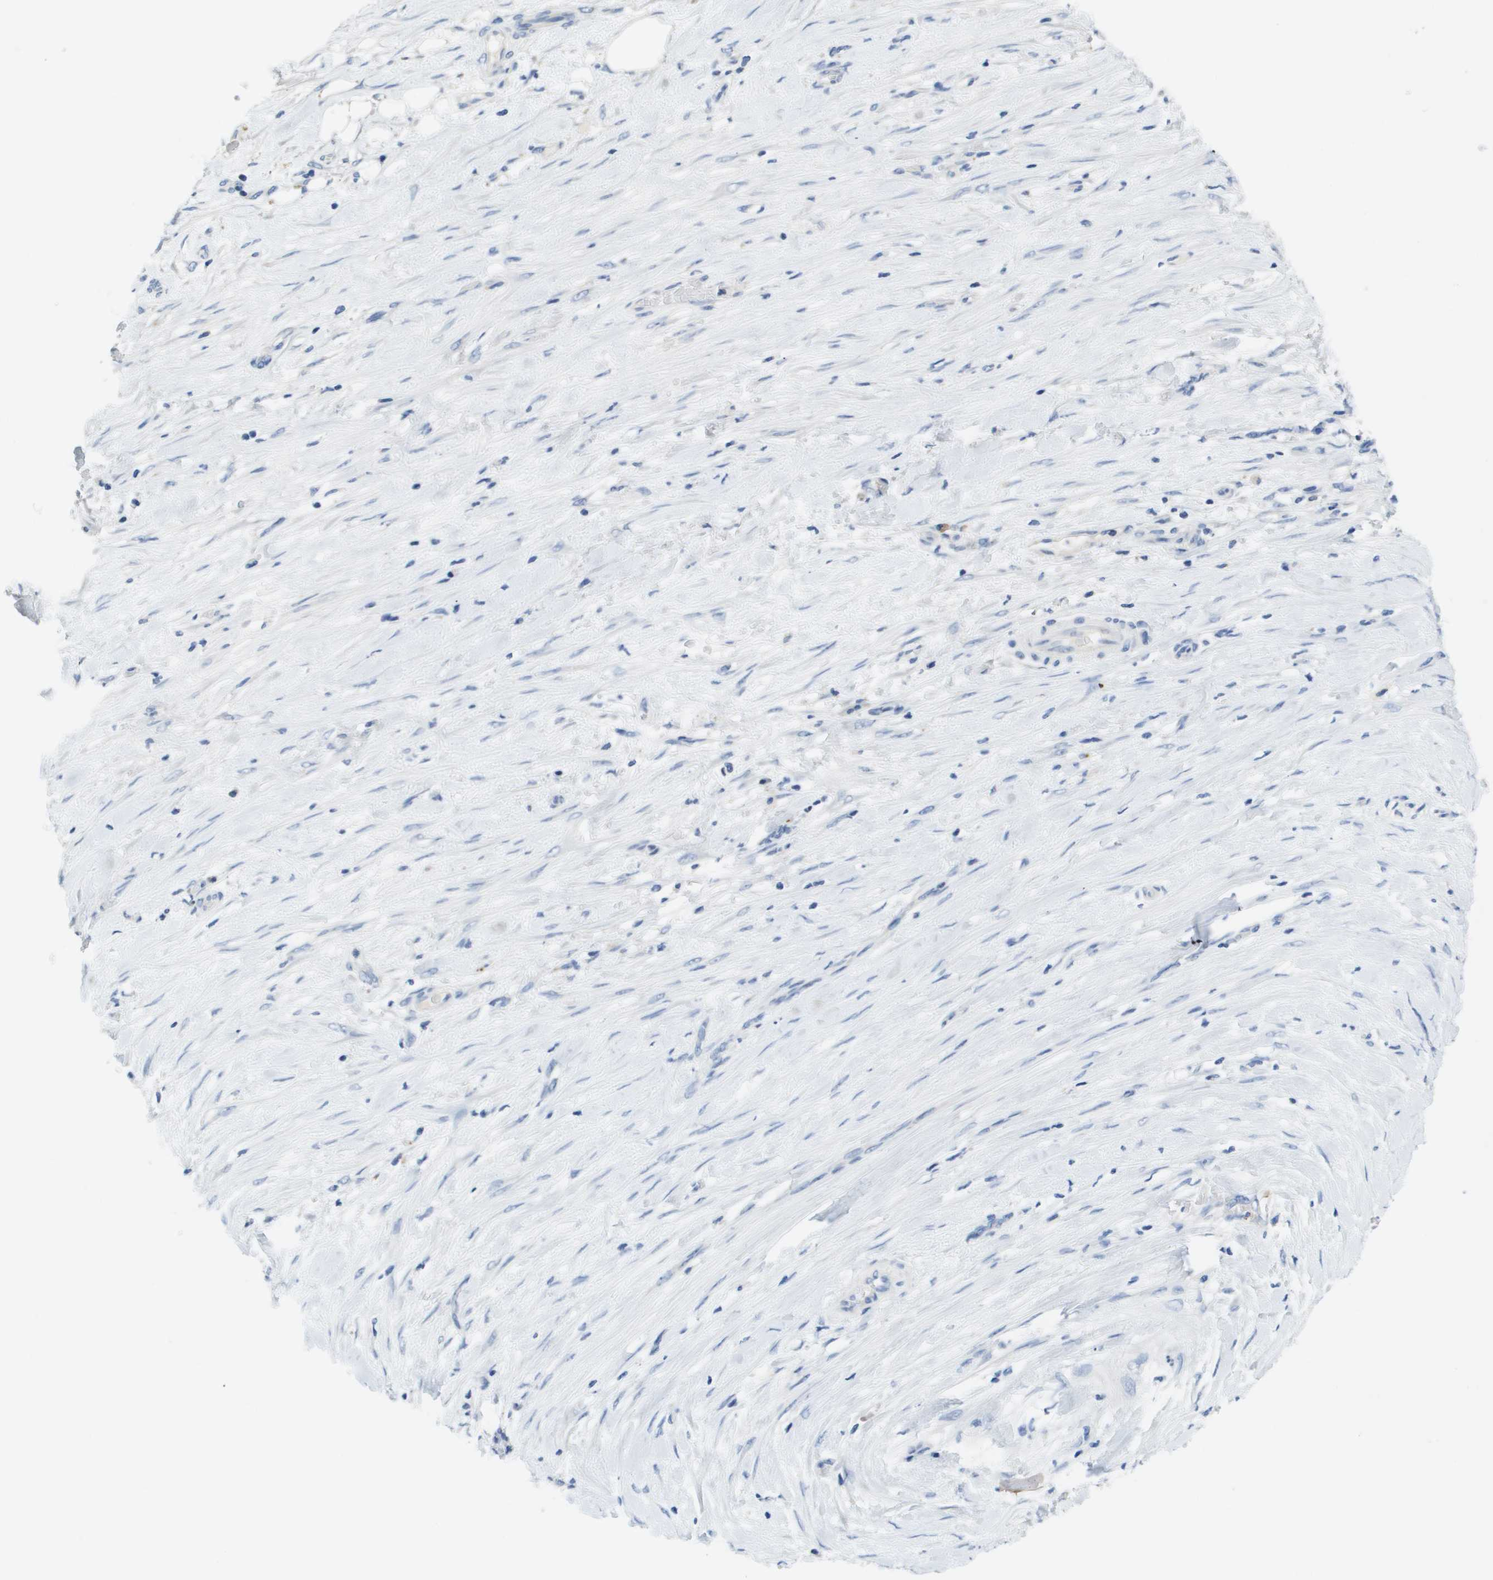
{"staining": {"intensity": "negative", "quantity": "none", "location": "none"}, "tissue": "liver cancer", "cell_type": "Tumor cells", "image_type": "cancer", "snomed": [{"axis": "morphology", "description": "Cholangiocarcinoma"}, {"axis": "topography", "description": "Liver"}], "caption": "The photomicrograph exhibits no significant positivity in tumor cells of cholangiocarcinoma (liver). (DAB immunohistochemistry (IHC) with hematoxylin counter stain).", "gene": "MS4A1", "patient": {"sex": "female", "age": 73}}